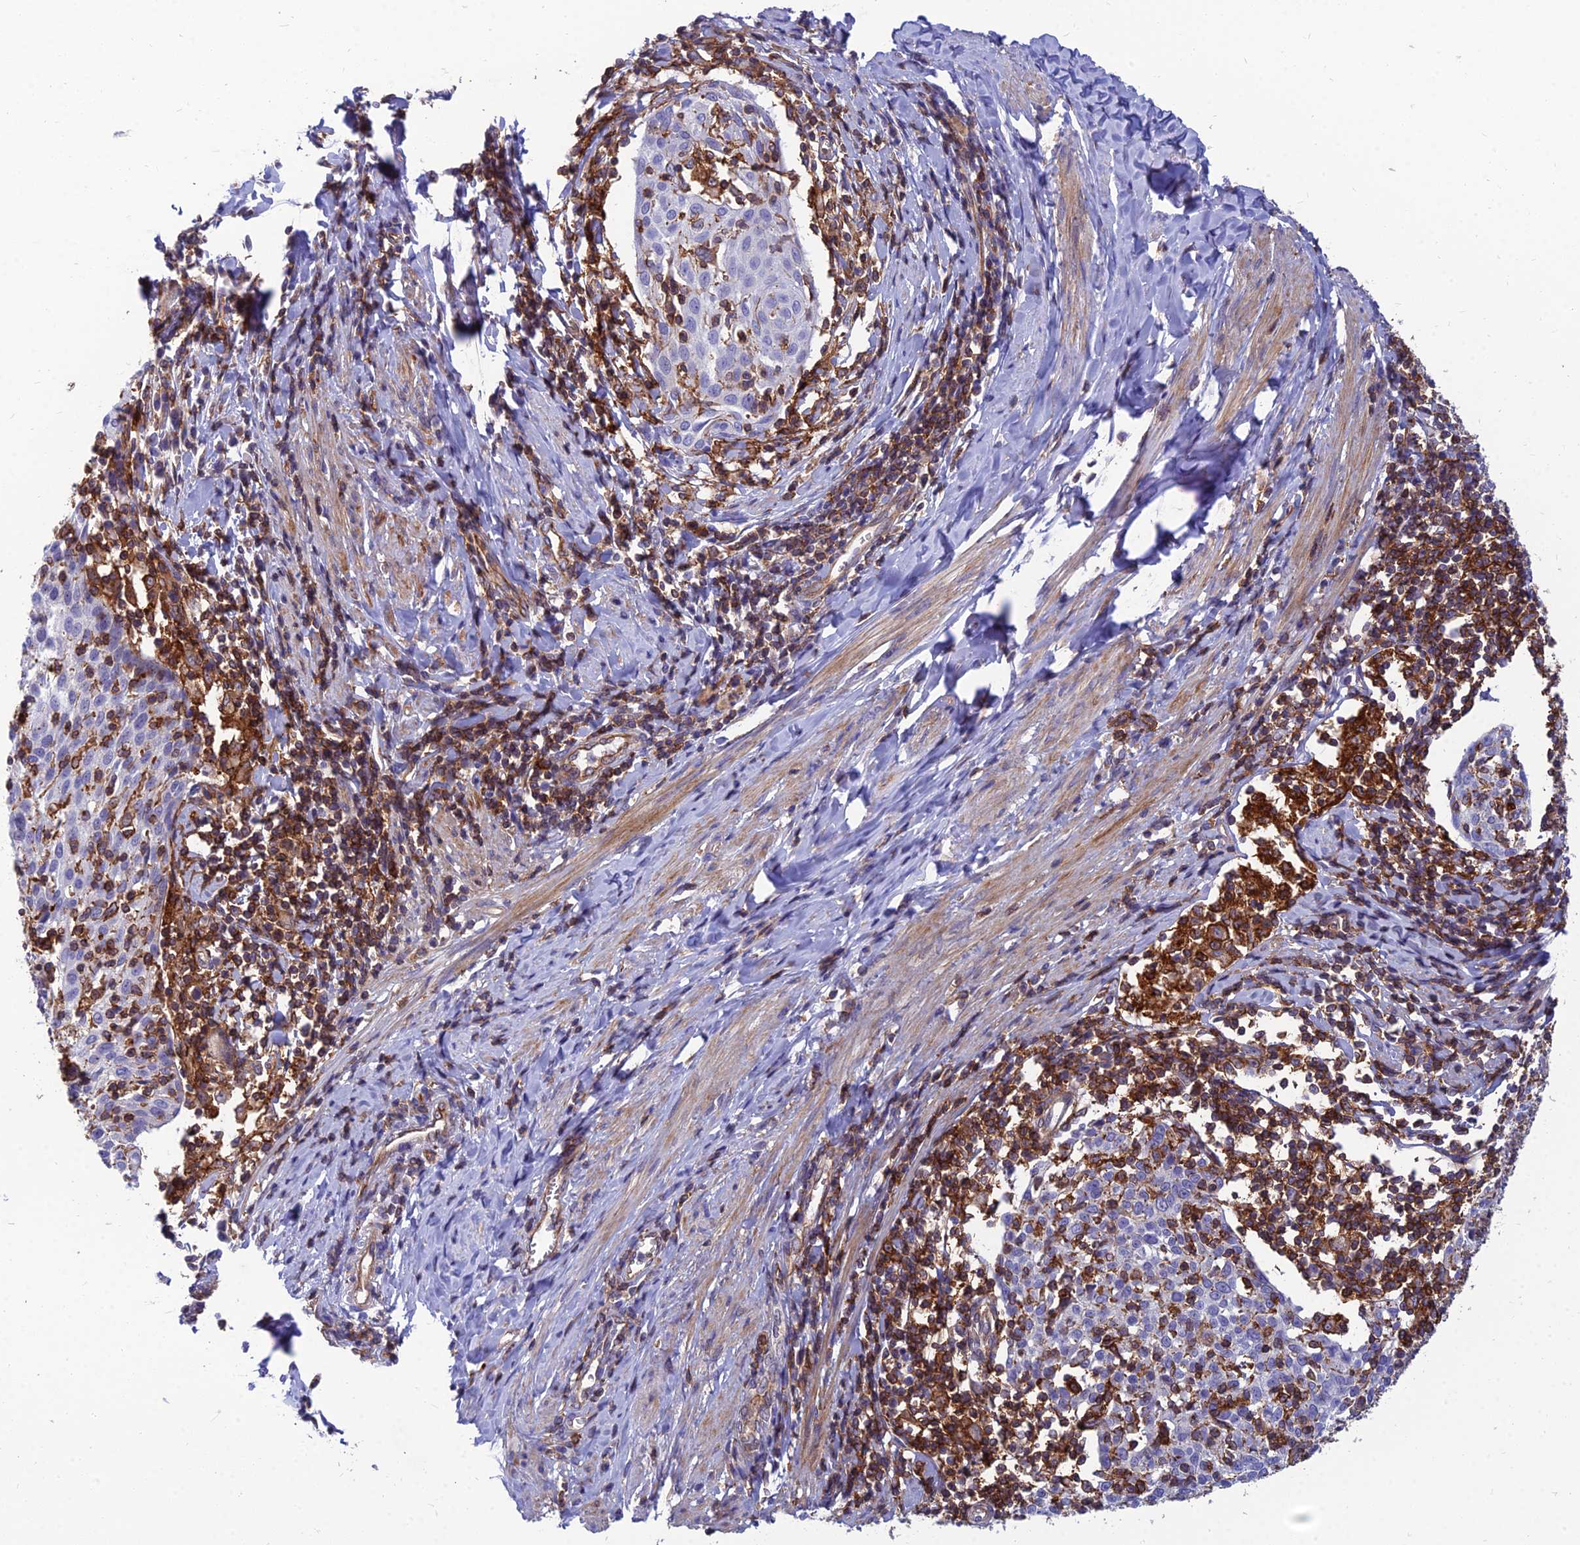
{"staining": {"intensity": "negative", "quantity": "none", "location": "none"}, "tissue": "cervical cancer", "cell_type": "Tumor cells", "image_type": "cancer", "snomed": [{"axis": "morphology", "description": "Squamous cell carcinoma, NOS"}, {"axis": "topography", "description": "Cervix"}], "caption": "A photomicrograph of human cervical cancer (squamous cell carcinoma) is negative for staining in tumor cells.", "gene": "PPP1R18", "patient": {"sex": "female", "age": 52}}